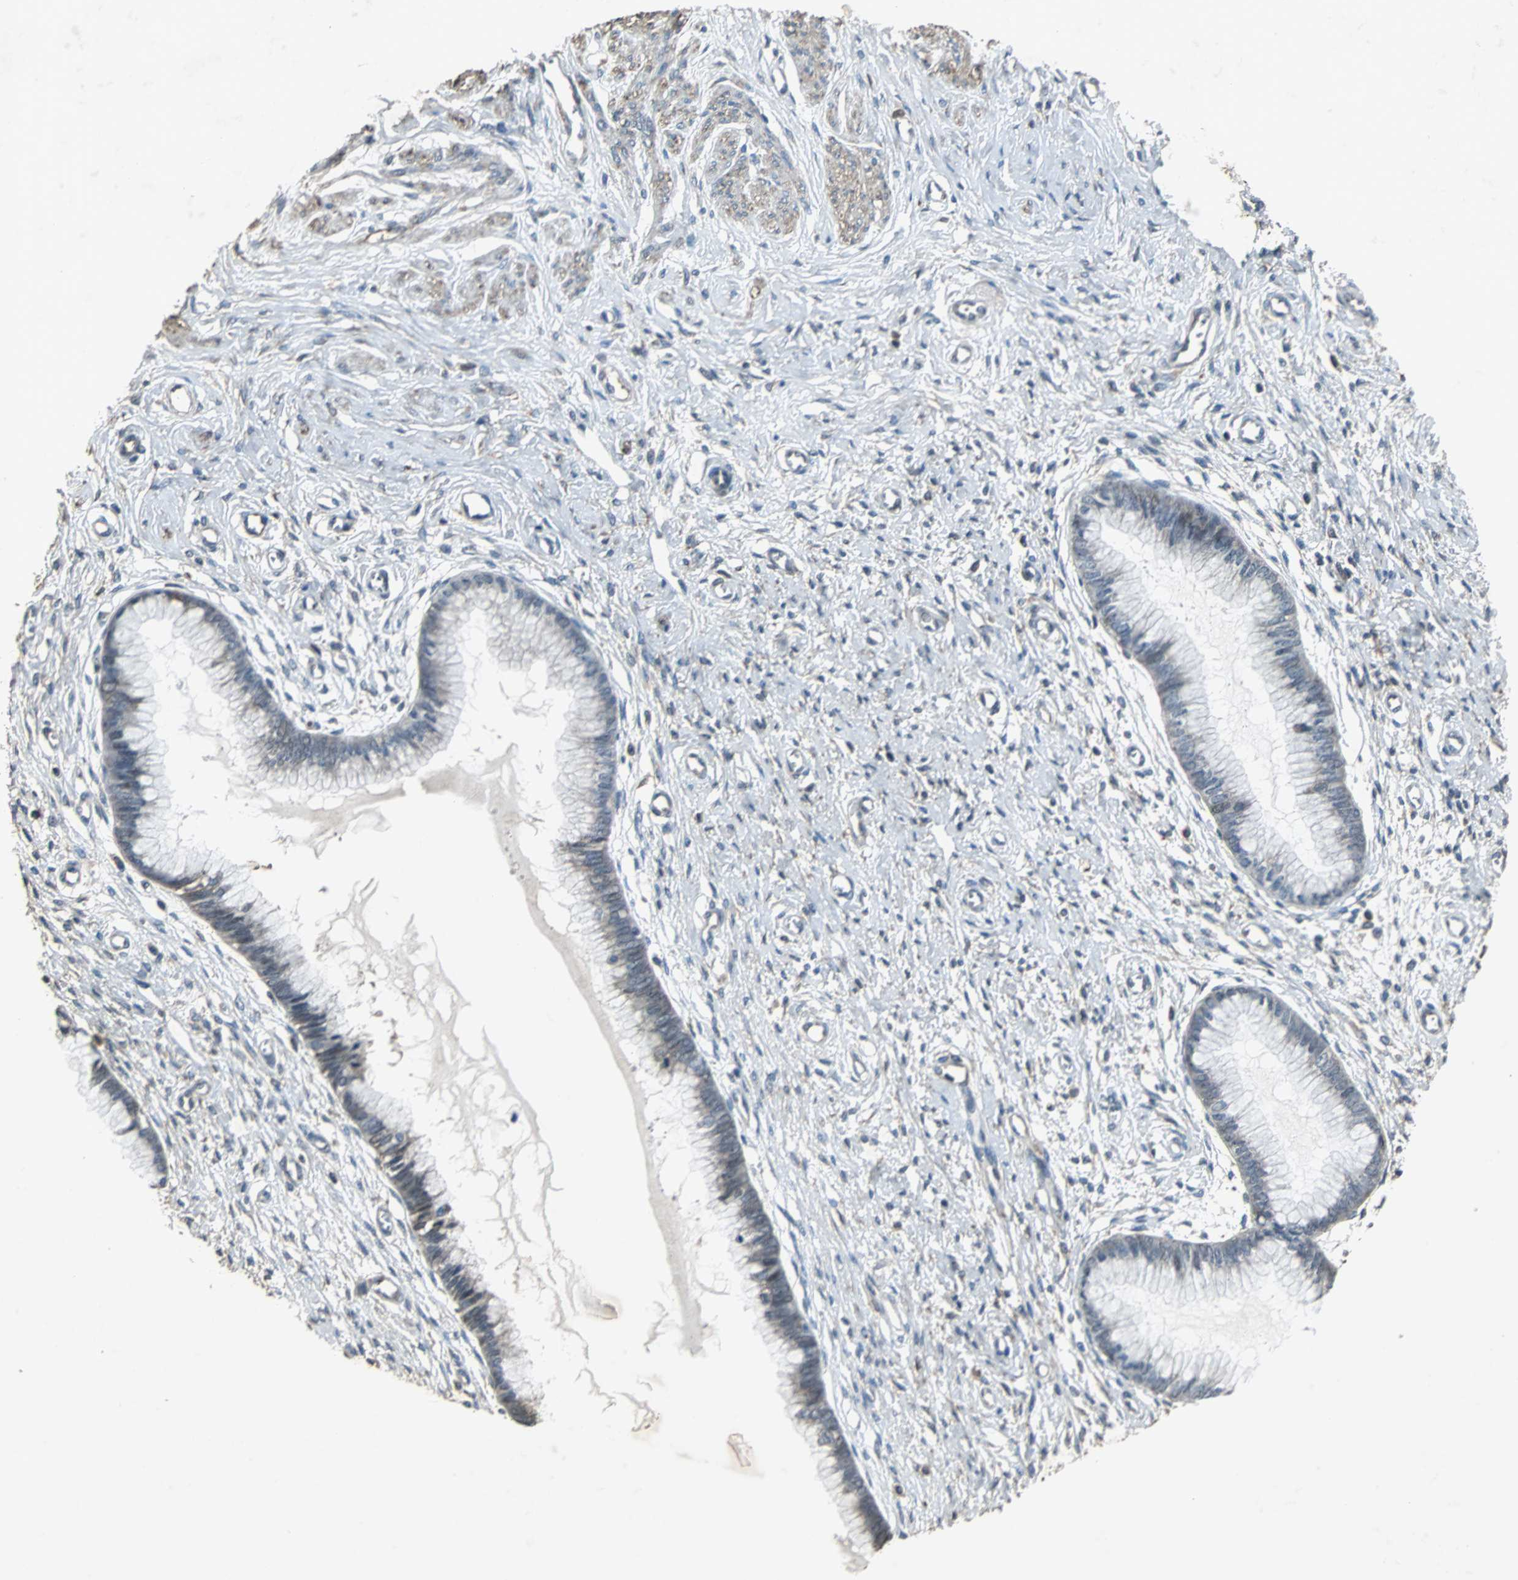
{"staining": {"intensity": "weak", "quantity": "<25%", "location": "cytoplasmic/membranous"}, "tissue": "cervix", "cell_type": "Glandular cells", "image_type": "normal", "snomed": [{"axis": "morphology", "description": "Normal tissue, NOS"}, {"axis": "topography", "description": "Cervix"}], "caption": "IHC histopathology image of benign cervix: human cervix stained with DAB demonstrates no significant protein expression in glandular cells.", "gene": "SOS1", "patient": {"sex": "female", "age": 55}}